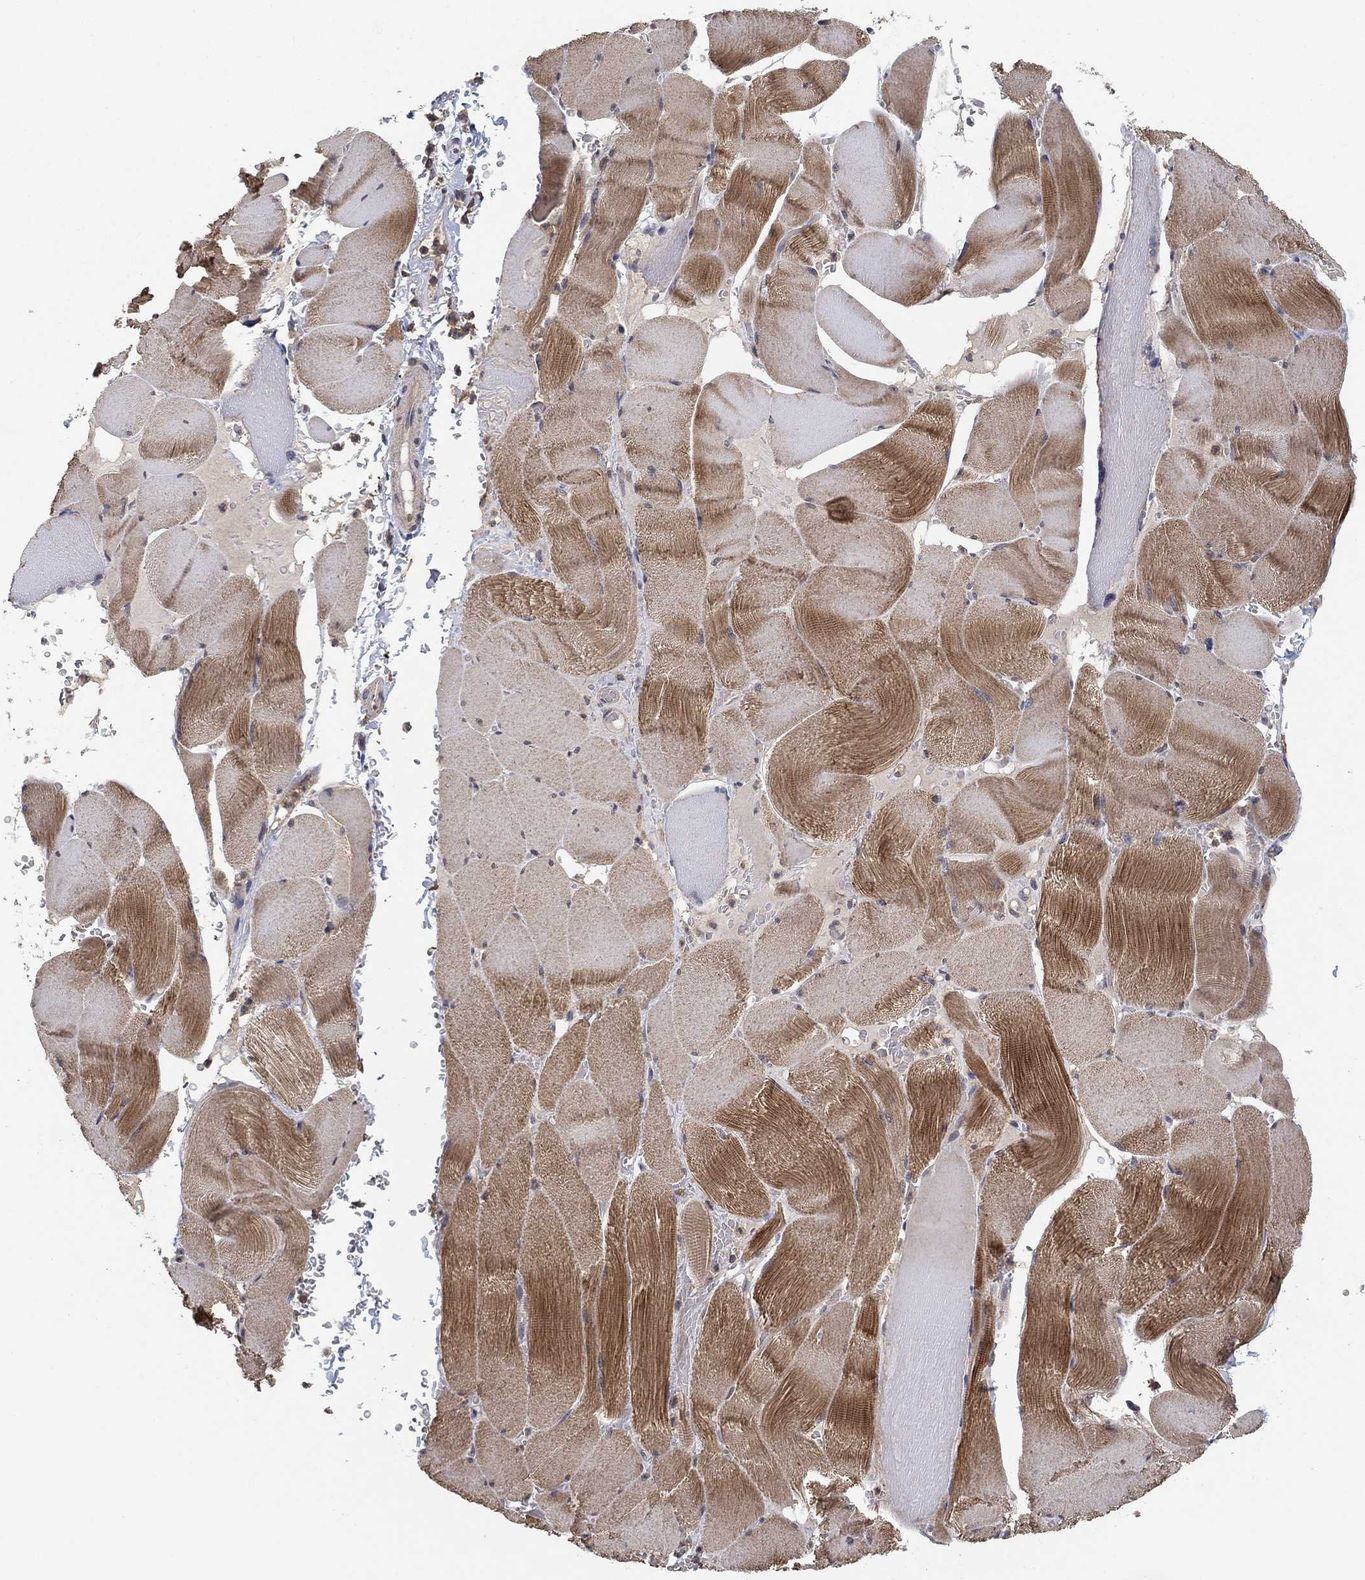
{"staining": {"intensity": "moderate", "quantity": "25%-75%", "location": "cytoplasmic/membranous"}, "tissue": "skeletal muscle", "cell_type": "Myocytes", "image_type": "normal", "snomed": [{"axis": "morphology", "description": "Normal tissue, NOS"}, {"axis": "topography", "description": "Skeletal muscle"}], "caption": "Moderate cytoplasmic/membranous expression is identified in approximately 25%-75% of myocytes in benign skeletal muscle. (brown staining indicates protein expression, while blue staining denotes nuclei).", "gene": "CCDC43", "patient": {"sex": "male", "age": 56}}